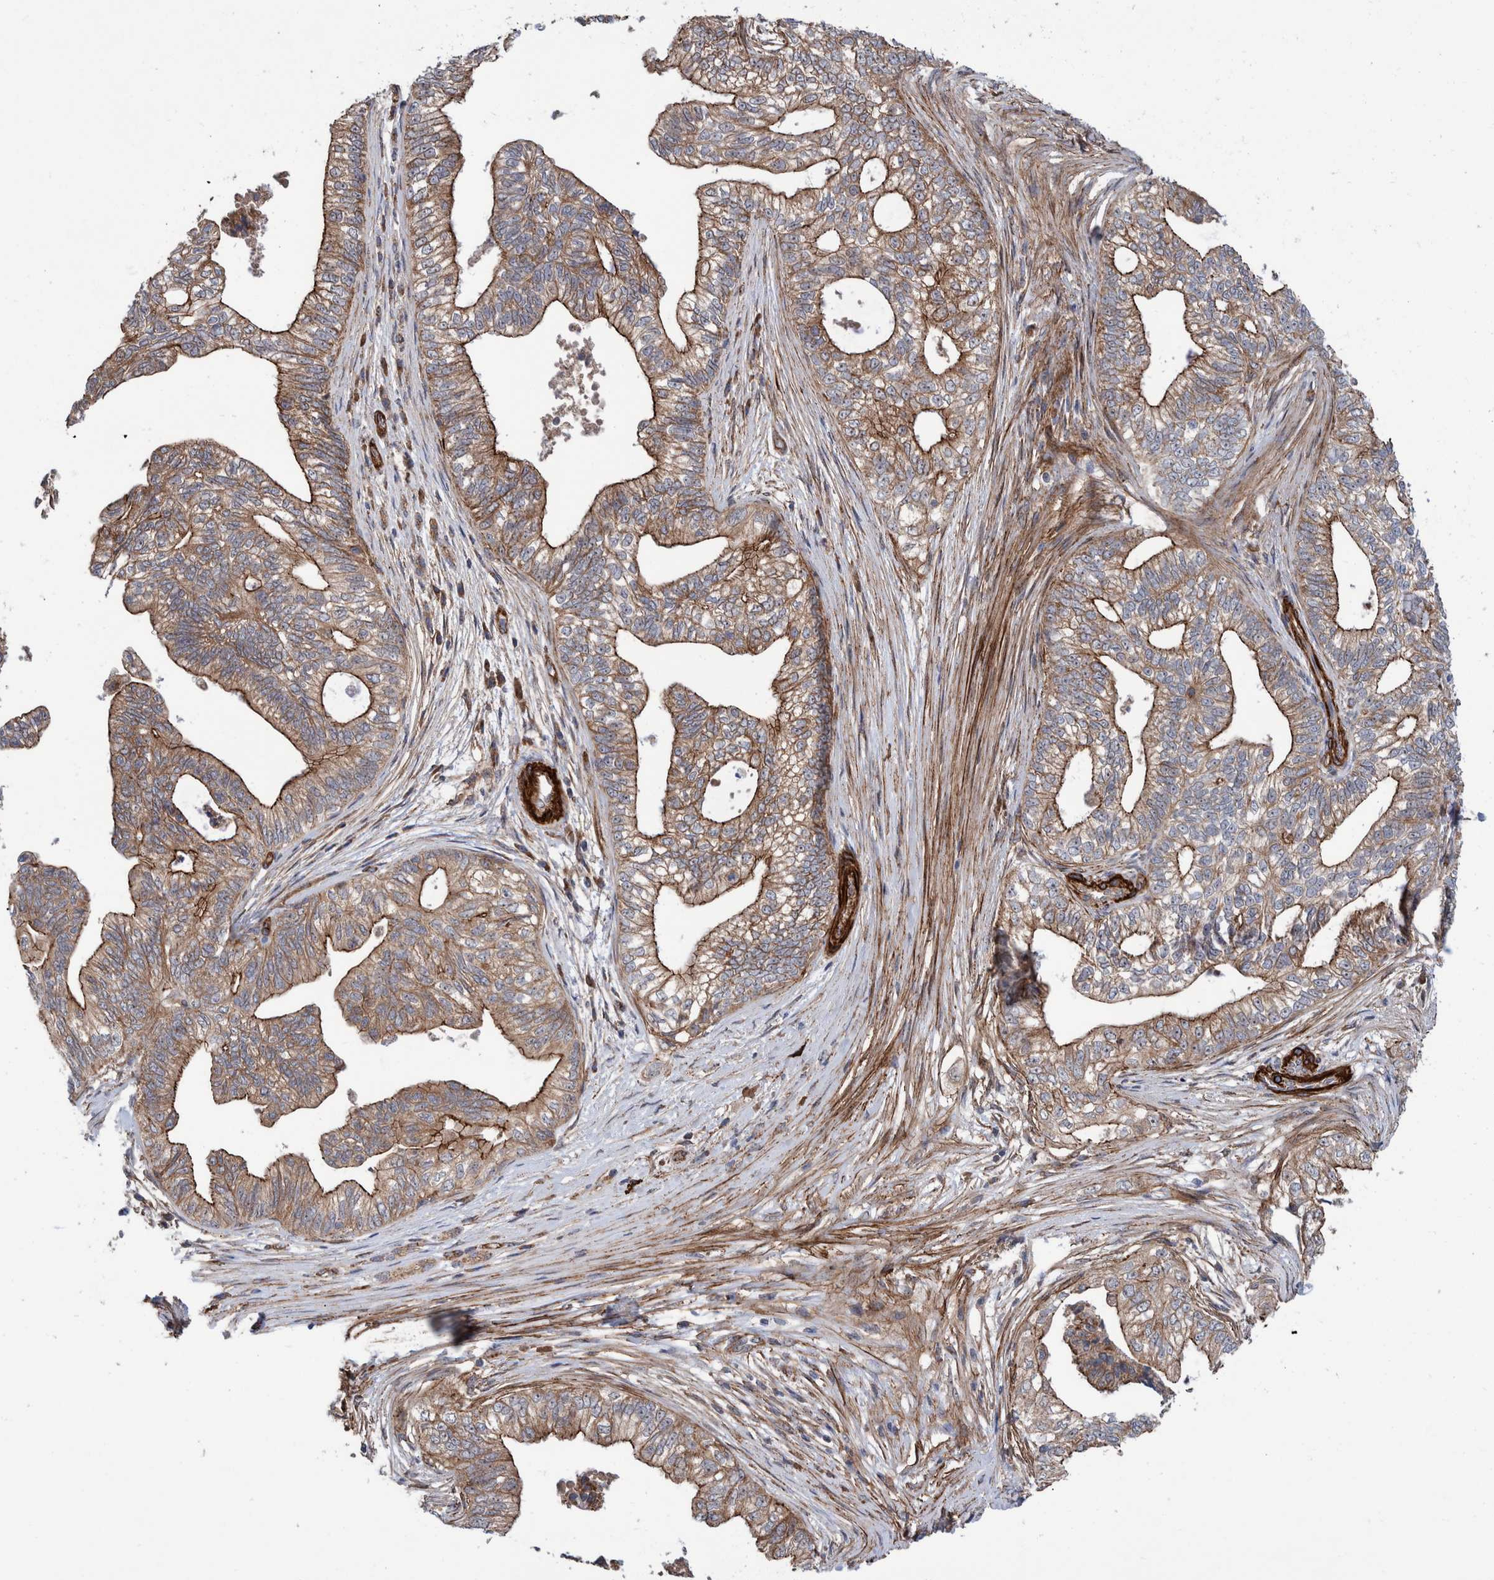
{"staining": {"intensity": "moderate", "quantity": "25%-75%", "location": "cytoplasmic/membranous"}, "tissue": "pancreatic cancer", "cell_type": "Tumor cells", "image_type": "cancer", "snomed": [{"axis": "morphology", "description": "Adenocarcinoma, NOS"}, {"axis": "topography", "description": "Pancreas"}], "caption": "This histopathology image reveals immunohistochemistry (IHC) staining of human pancreatic adenocarcinoma, with medium moderate cytoplasmic/membranous expression in about 25%-75% of tumor cells.", "gene": "SLC25A10", "patient": {"sex": "male", "age": 72}}